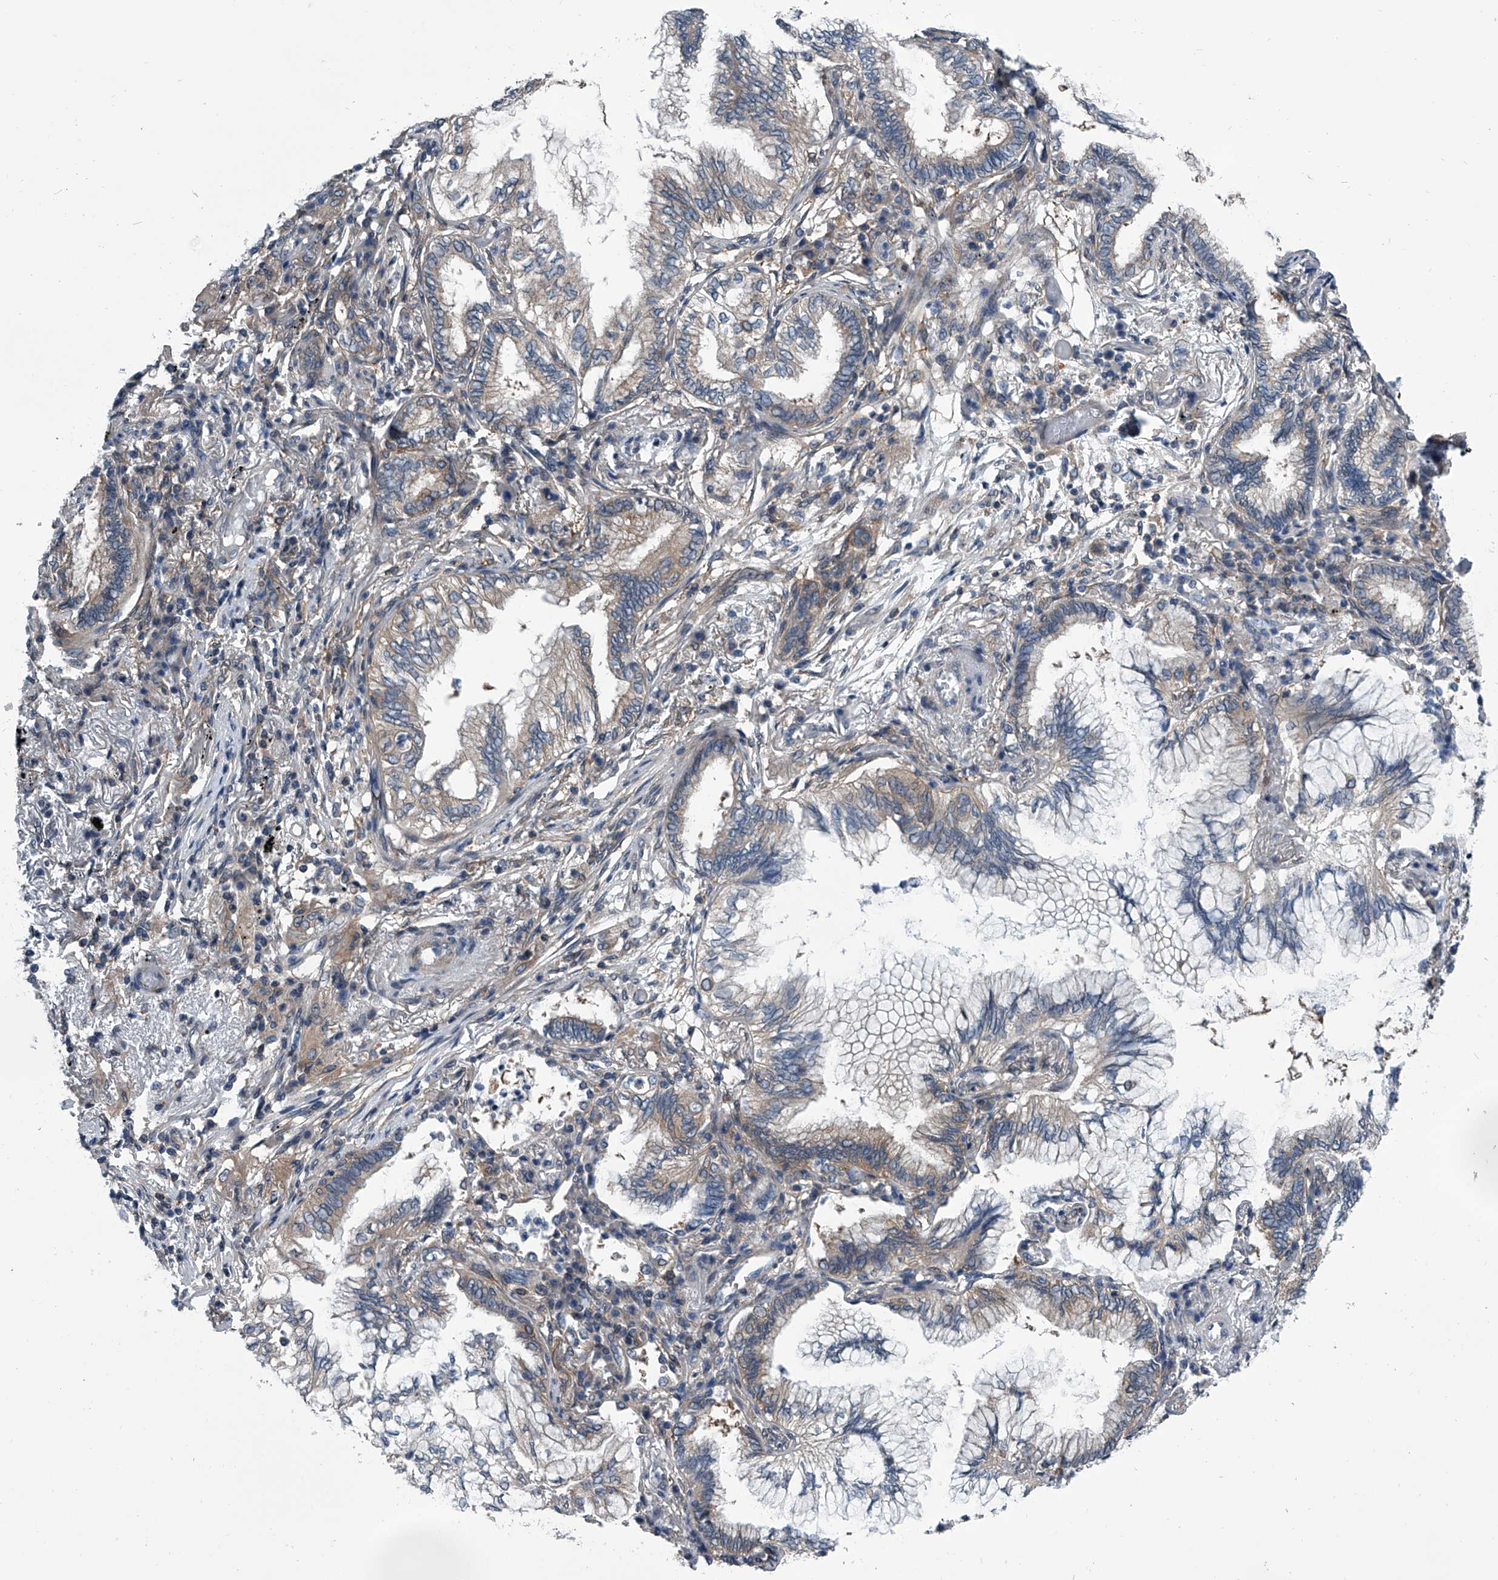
{"staining": {"intensity": "weak", "quantity": ">75%", "location": "cytoplasmic/membranous"}, "tissue": "lung cancer", "cell_type": "Tumor cells", "image_type": "cancer", "snomed": [{"axis": "morphology", "description": "Adenocarcinoma, NOS"}, {"axis": "topography", "description": "Lung"}], "caption": "Lung adenocarcinoma stained with a brown dye reveals weak cytoplasmic/membranous positive expression in approximately >75% of tumor cells.", "gene": "PPP2R5D", "patient": {"sex": "female", "age": 70}}